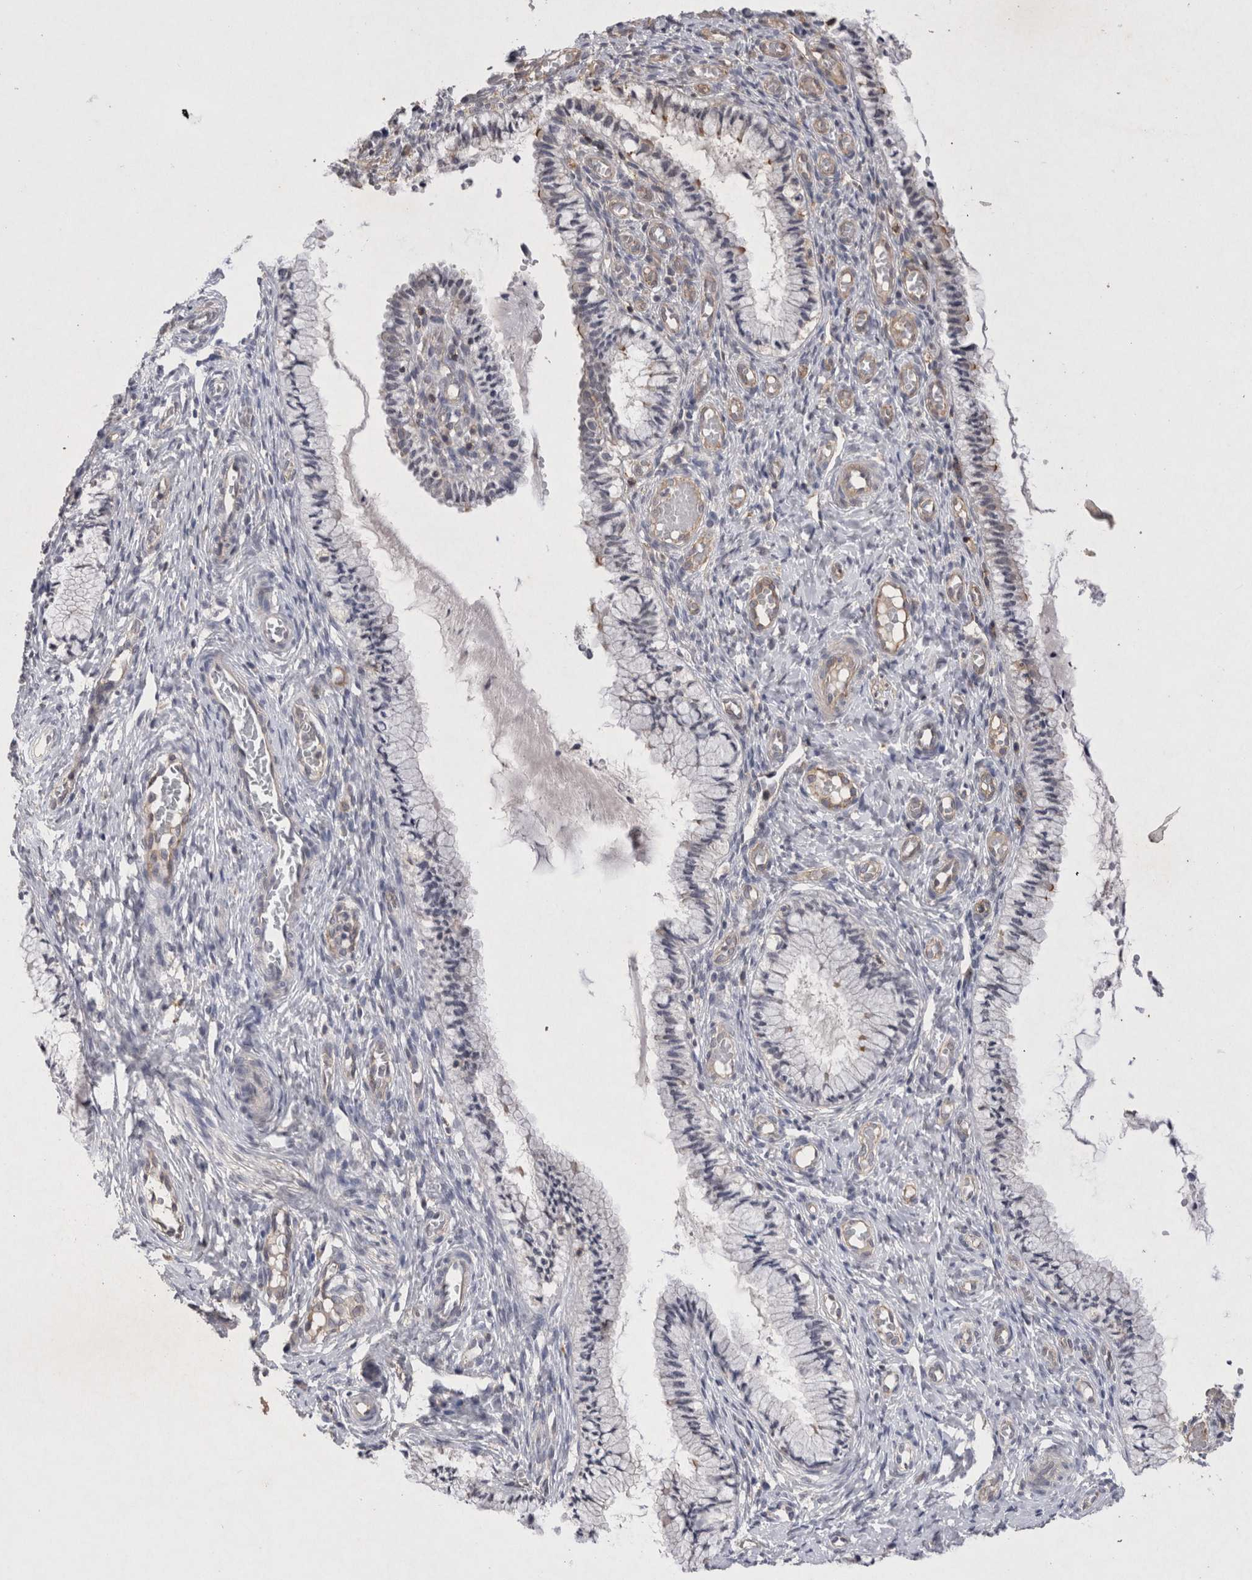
{"staining": {"intensity": "negative", "quantity": "none", "location": "none"}, "tissue": "cervix", "cell_type": "Glandular cells", "image_type": "normal", "snomed": [{"axis": "morphology", "description": "Normal tissue, NOS"}, {"axis": "topography", "description": "Cervix"}], "caption": "The micrograph exhibits no staining of glandular cells in normal cervix.", "gene": "RASSF3", "patient": {"sex": "female", "age": 27}}